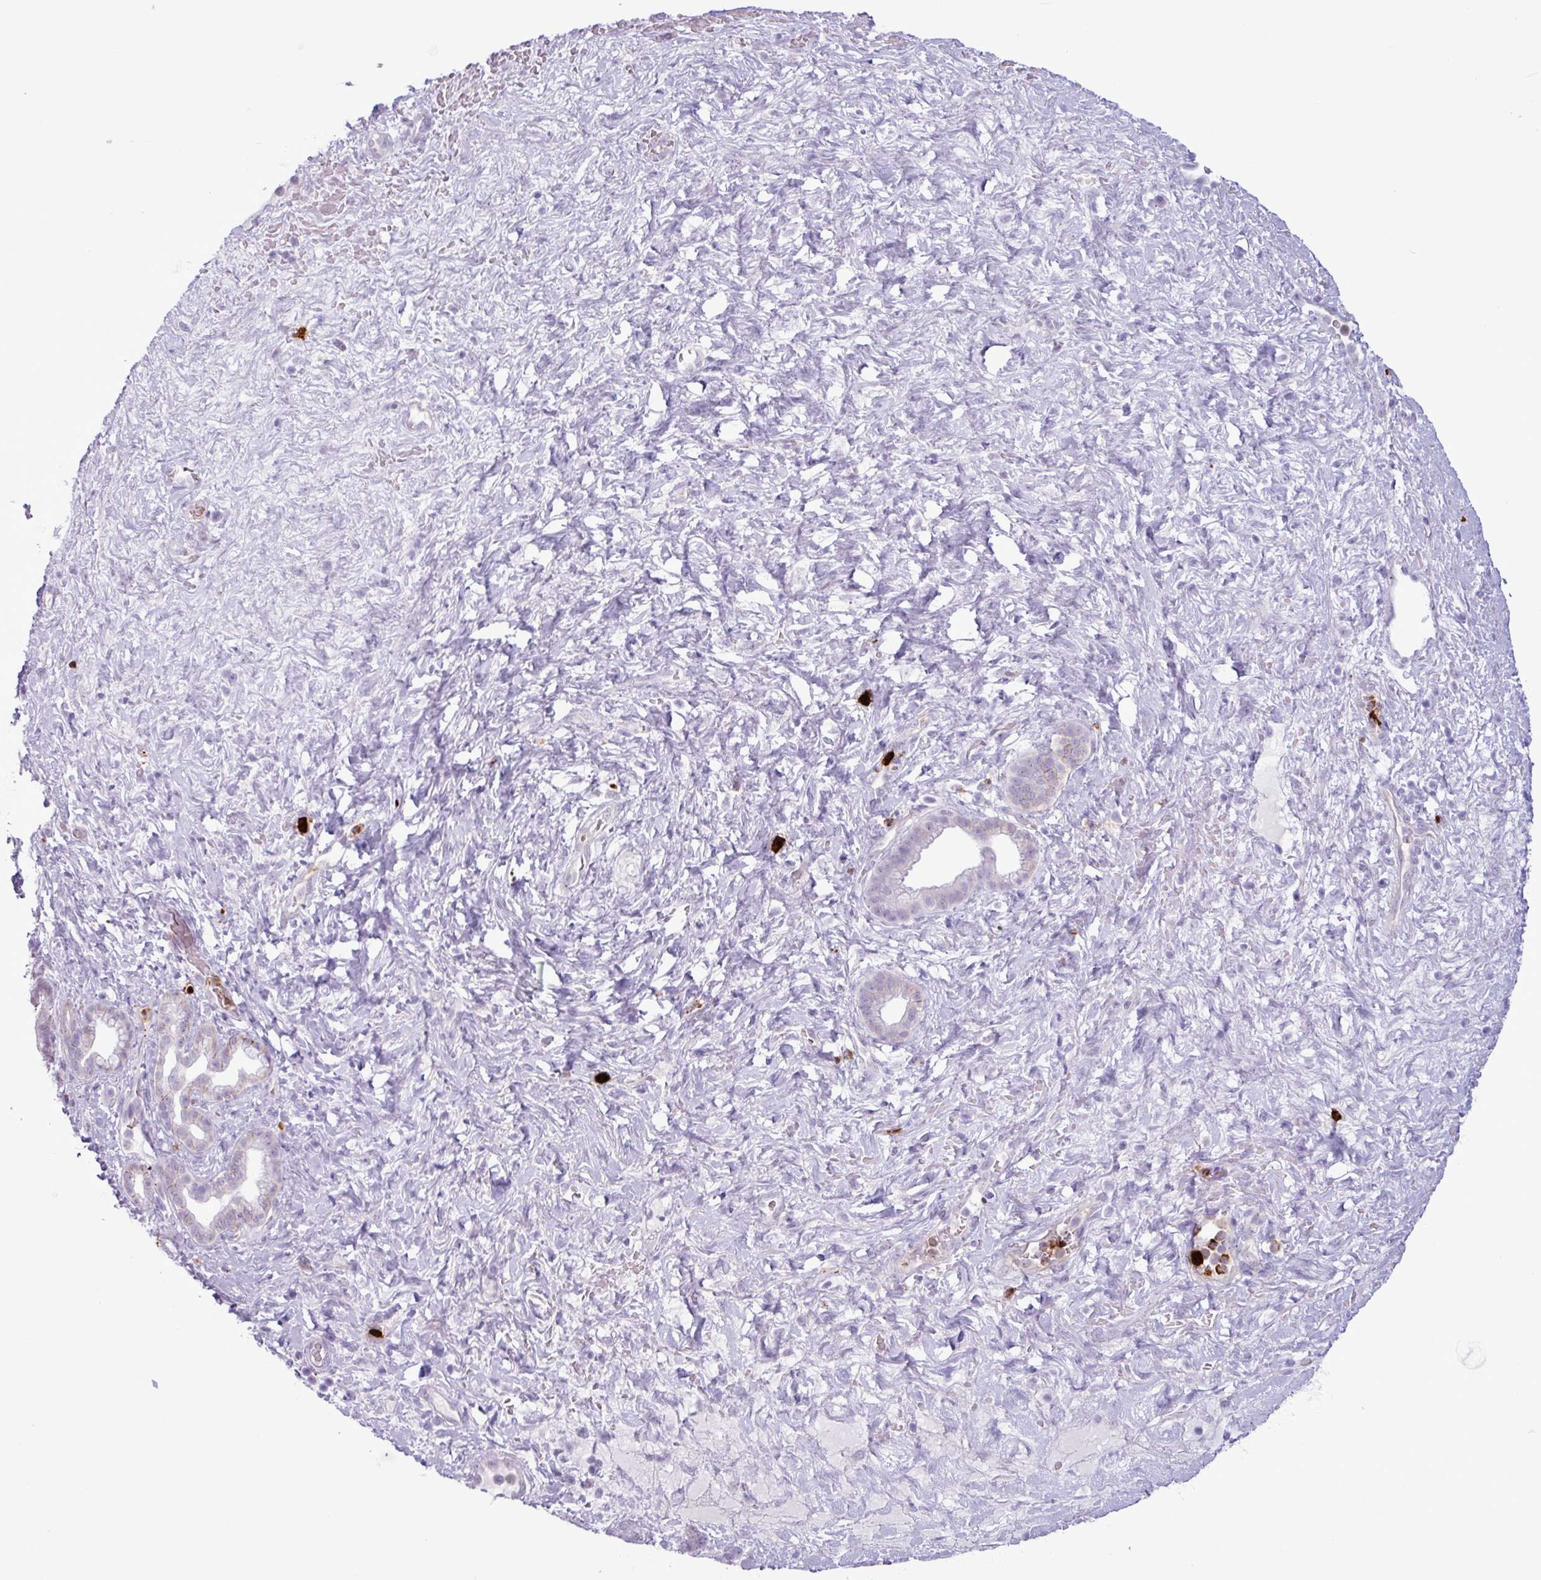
{"staining": {"intensity": "negative", "quantity": "none", "location": "none"}, "tissue": "pancreatic cancer", "cell_type": "Tumor cells", "image_type": "cancer", "snomed": [{"axis": "morphology", "description": "Adenocarcinoma, NOS"}, {"axis": "topography", "description": "Pancreas"}], "caption": "Immunohistochemical staining of human pancreatic adenocarcinoma displays no significant expression in tumor cells.", "gene": "TMEM178A", "patient": {"sex": "male", "age": 44}}